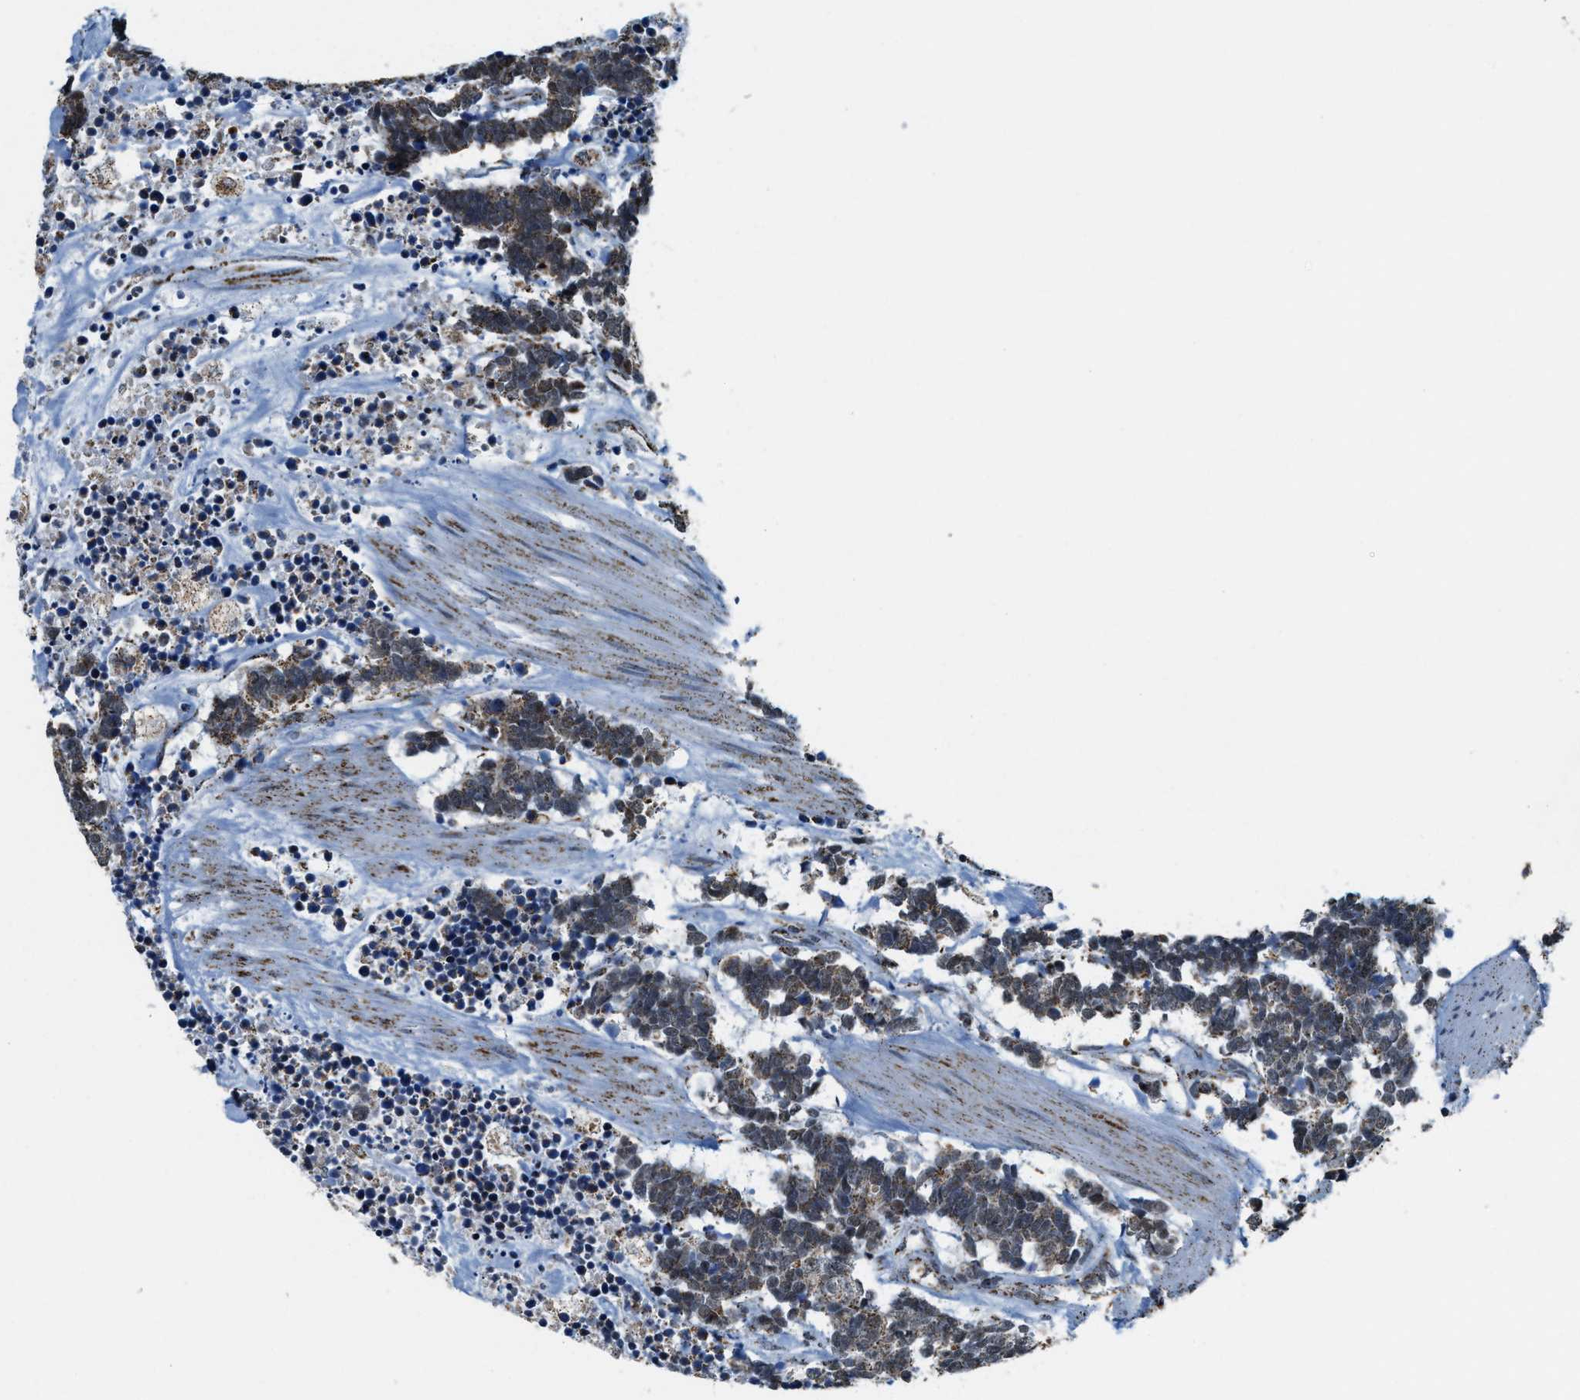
{"staining": {"intensity": "moderate", "quantity": ">75%", "location": "cytoplasmic/membranous"}, "tissue": "carcinoid", "cell_type": "Tumor cells", "image_type": "cancer", "snomed": [{"axis": "morphology", "description": "Carcinoma, NOS"}, {"axis": "morphology", "description": "Carcinoid, malignant, NOS"}, {"axis": "topography", "description": "Urinary bladder"}], "caption": "A medium amount of moderate cytoplasmic/membranous positivity is seen in about >75% of tumor cells in carcinoid tissue.", "gene": "HIBADH", "patient": {"sex": "male", "age": 57}}